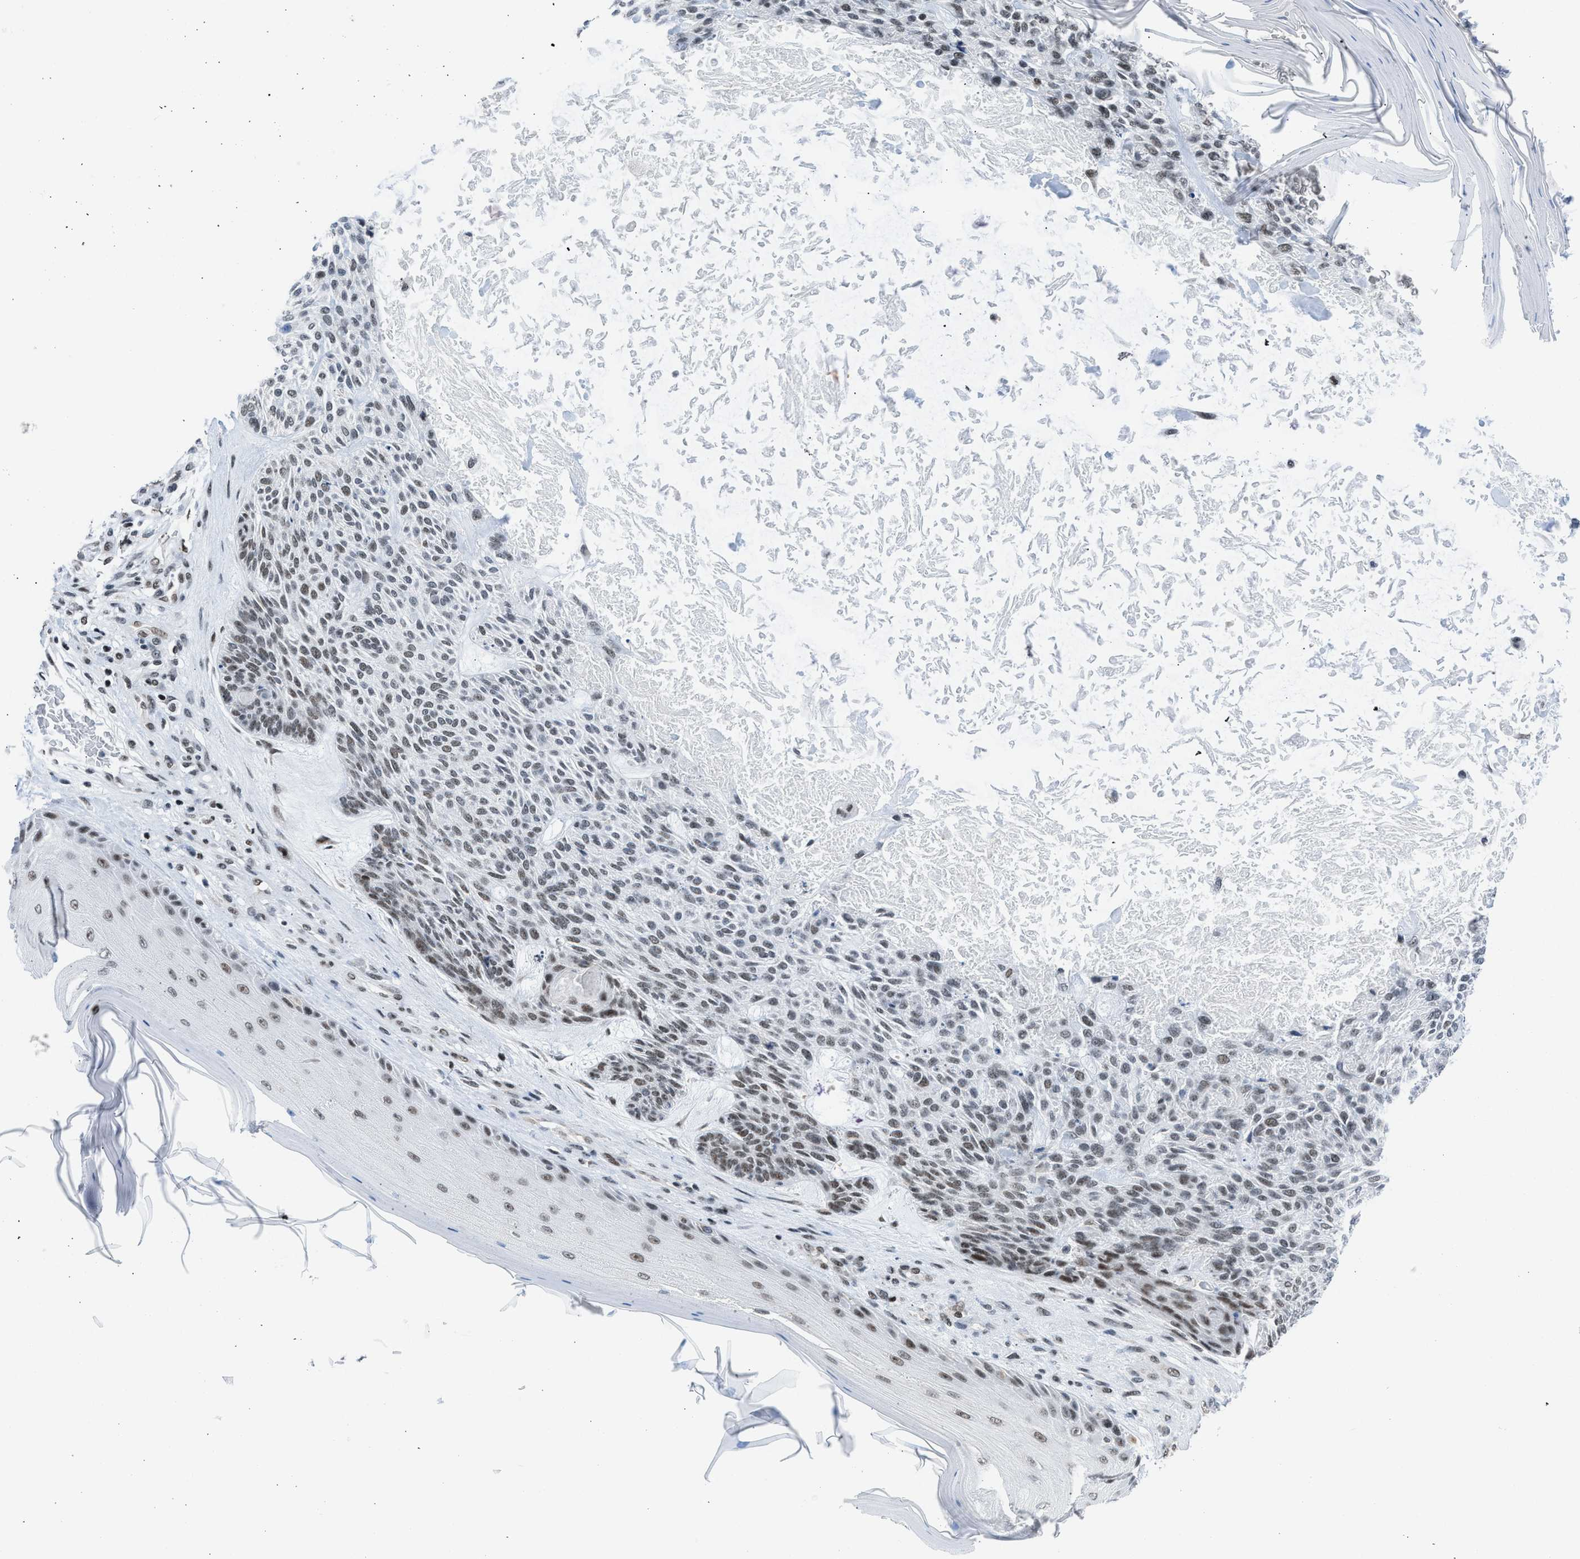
{"staining": {"intensity": "weak", "quantity": ">75%", "location": "nuclear"}, "tissue": "skin cancer", "cell_type": "Tumor cells", "image_type": "cancer", "snomed": [{"axis": "morphology", "description": "Basal cell carcinoma"}, {"axis": "topography", "description": "Skin"}], "caption": "This is an image of immunohistochemistry staining of skin cancer, which shows weak staining in the nuclear of tumor cells.", "gene": "TERF2IP", "patient": {"sex": "male", "age": 55}}